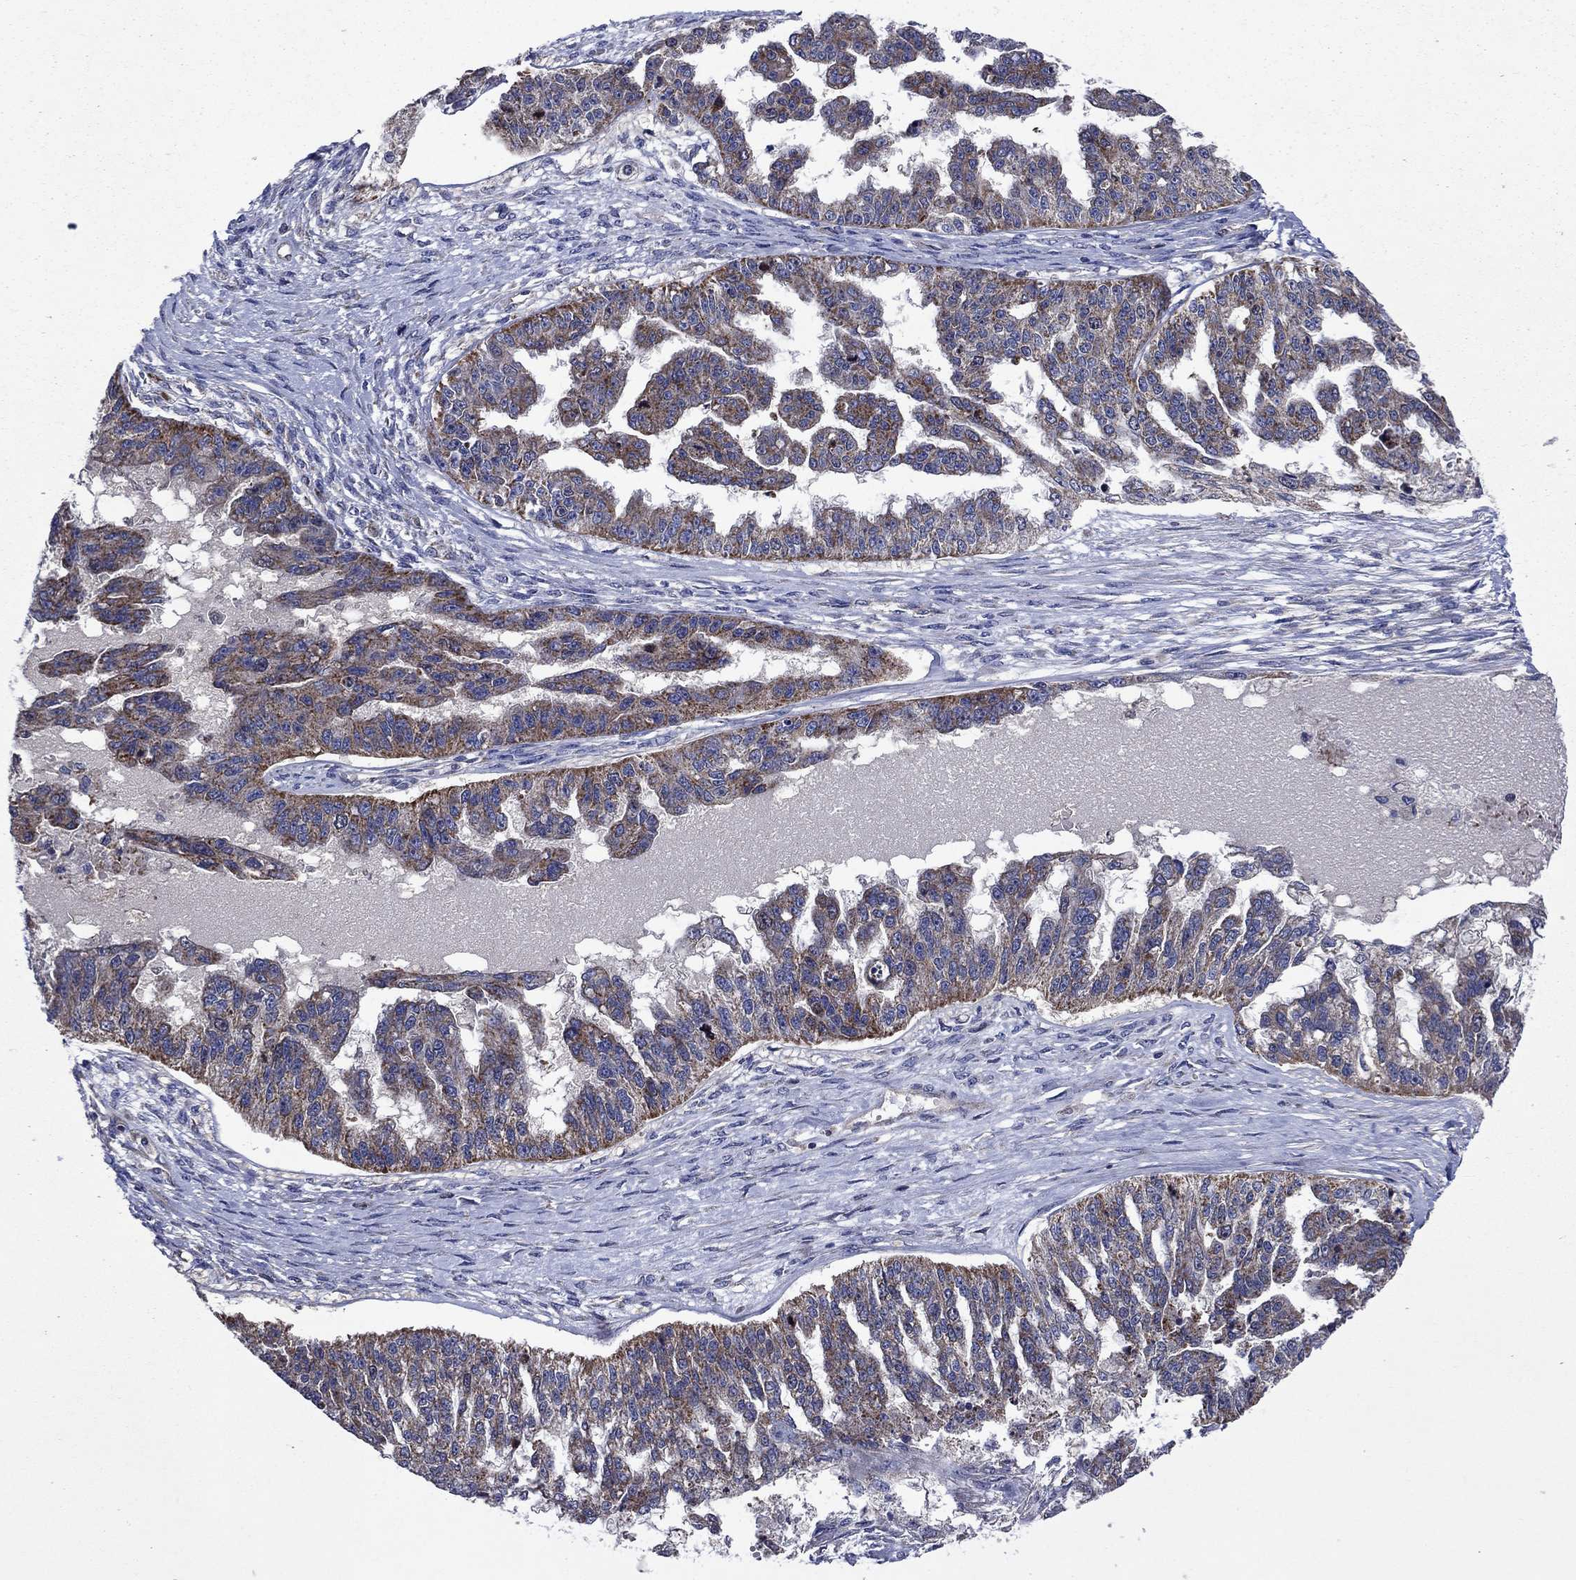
{"staining": {"intensity": "strong", "quantity": "<25%", "location": "cytoplasmic/membranous"}, "tissue": "ovarian cancer", "cell_type": "Tumor cells", "image_type": "cancer", "snomed": [{"axis": "morphology", "description": "Cystadenocarcinoma, serous, NOS"}, {"axis": "topography", "description": "Ovary"}], "caption": "A brown stain labels strong cytoplasmic/membranous expression of a protein in serous cystadenocarcinoma (ovarian) tumor cells.", "gene": "KIF22", "patient": {"sex": "female", "age": 58}}